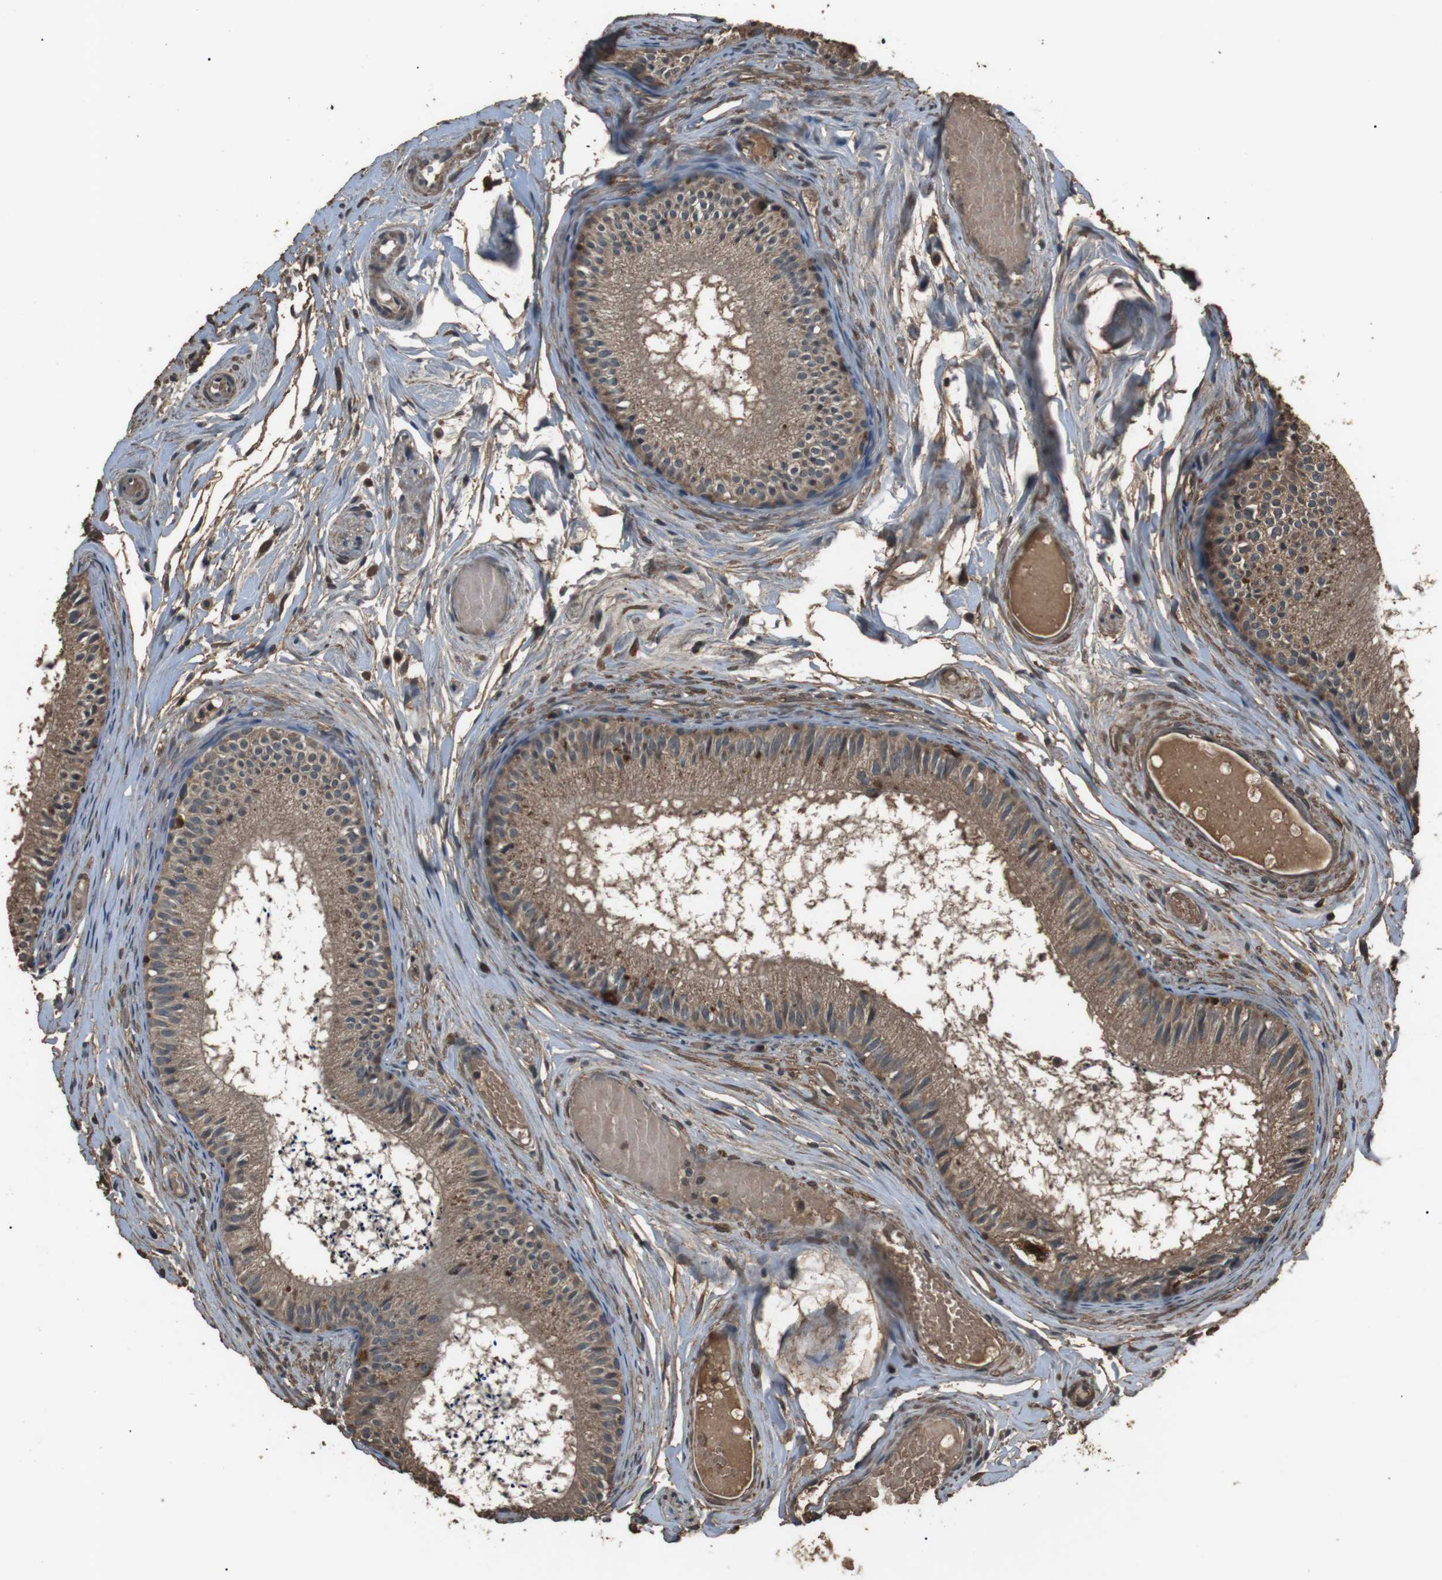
{"staining": {"intensity": "moderate", "quantity": "25%-75%", "location": "cytoplasmic/membranous"}, "tissue": "epididymis", "cell_type": "Glandular cells", "image_type": "normal", "snomed": [{"axis": "morphology", "description": "Normal tissue, NOS"}, {"axis": "topography", "description": "Epididymis"}], "caption": "Epididymis stained with DAB immunohistochemistry displays medium levels of moderate cytoplasmic/membranous positivity in about 25%-75% of glandular cells.", "gene": "NEK7", "patient": {"sex": "male", "age": 46}}